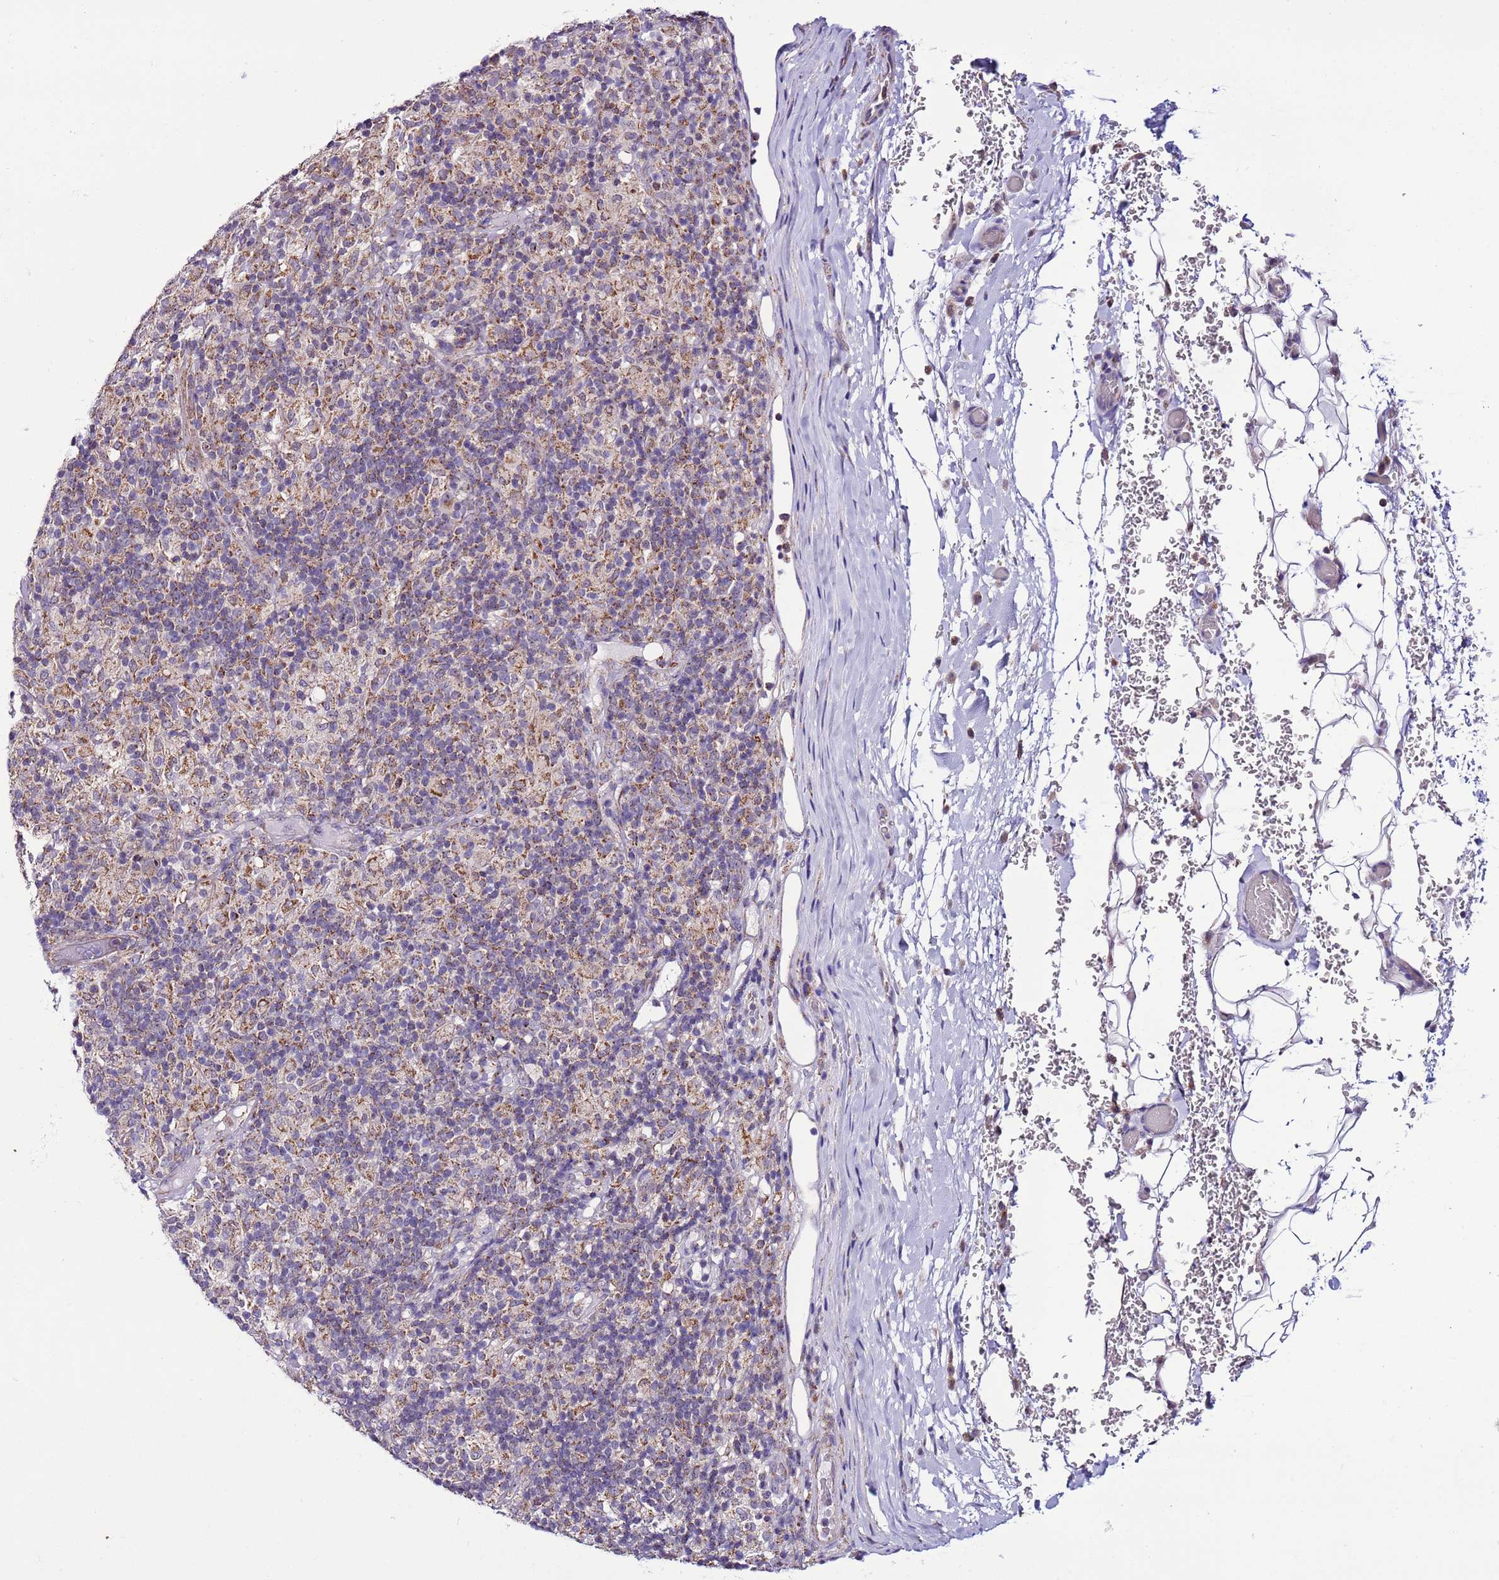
{"staining": {"intensity": "weak", "quantity": ">75%", "location": "cytoplasmic/membranous"}, "tissue": "lymphoma", "cell_type": "Tumor cells", "image_type": "cancer", "snomed": [{"axis": "morphology", "description": "Hodgkin's disease, NOS"}, {"axis": "topography", "description": "Lymph node"}], "caption": "Immunohistochemical staining of human Hodgkin's disease demonstrates low levels of weak cytoplasmic/membranous expression in approximately >75% of tumor cells.", "gene": "UEVLD", "patient": {"sex": "male", "age": 70}}